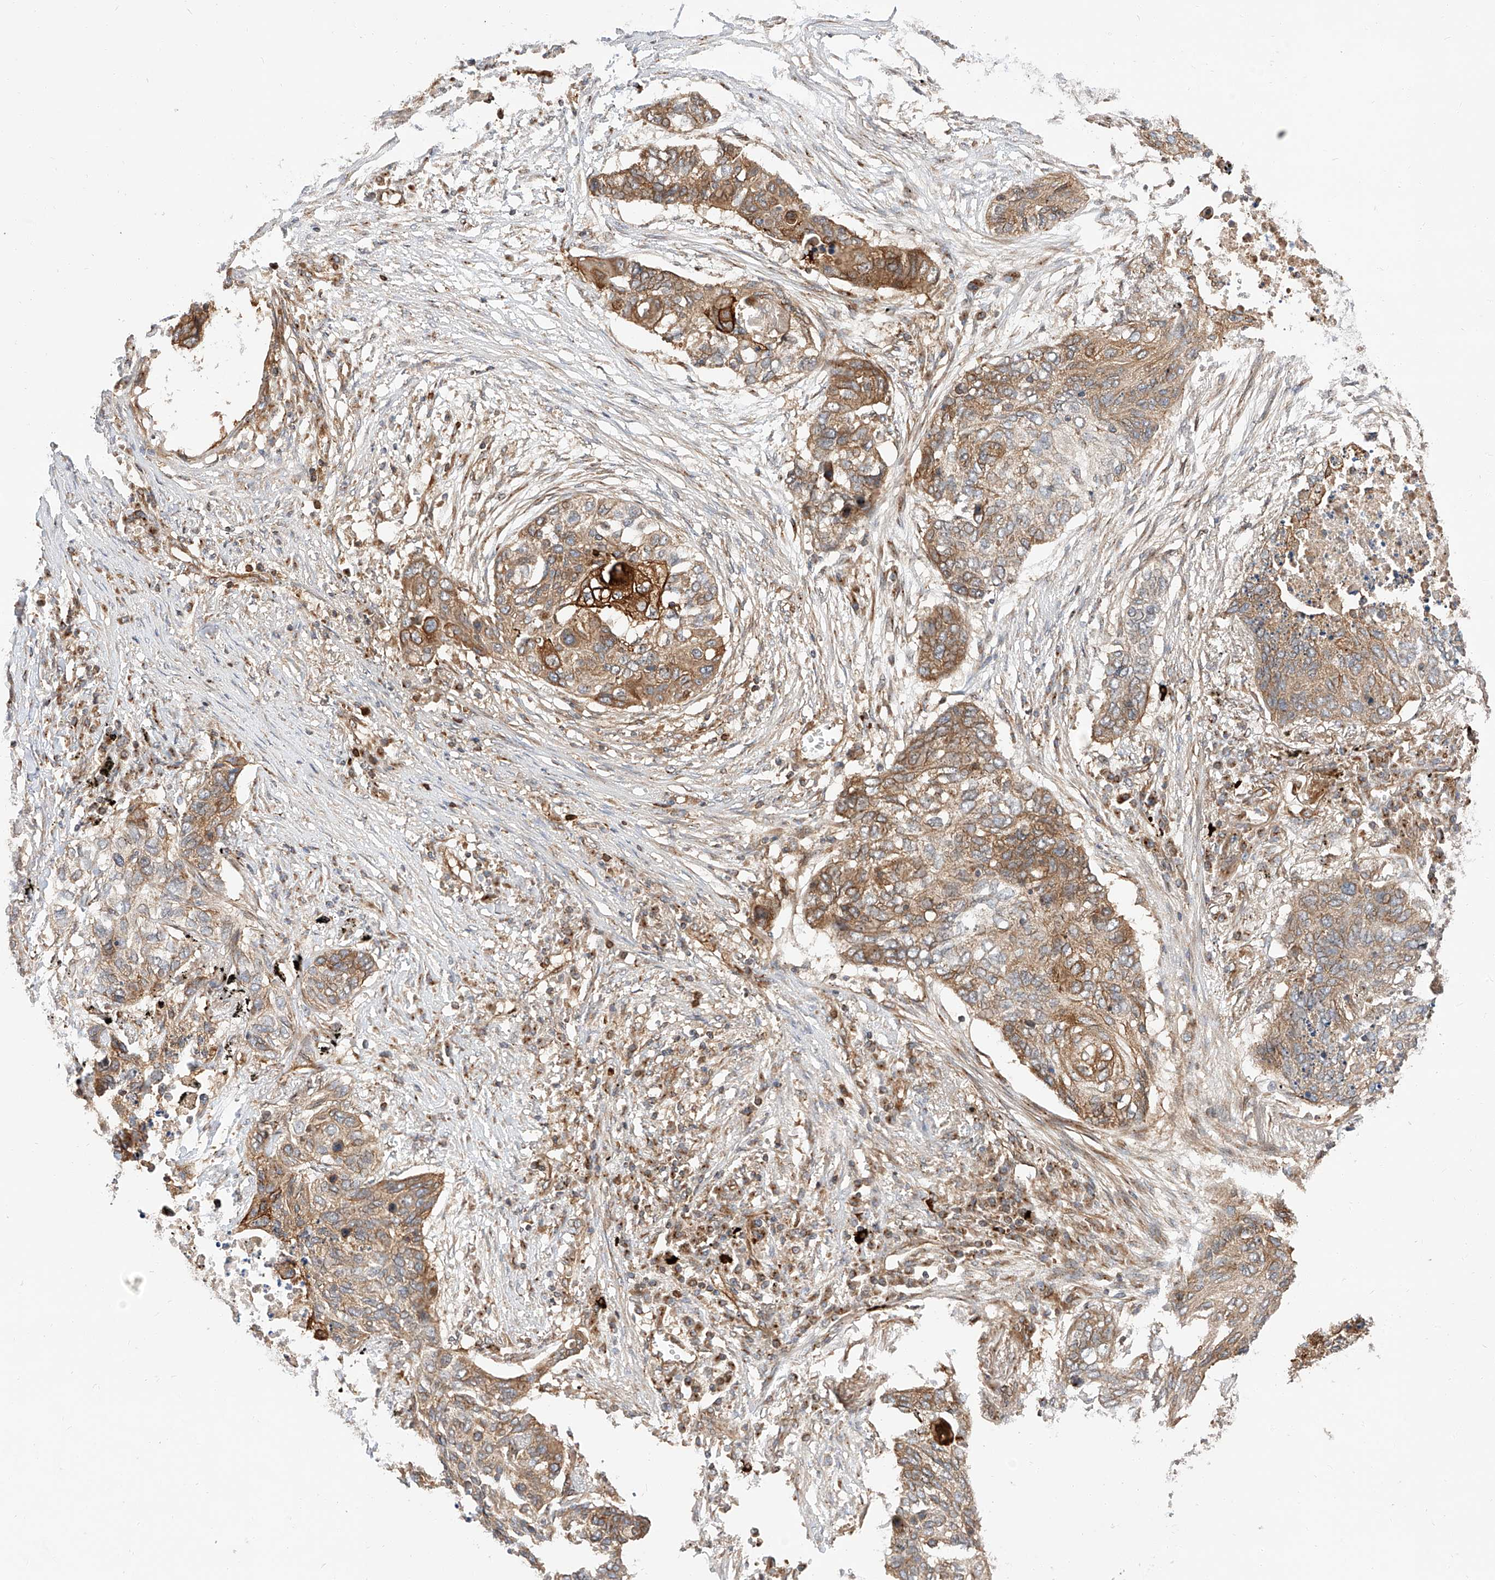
{"staining": {"intensity": "moderate", "quantity": ">75%", "location": "cytoplasmic/membranous"}, "tissue": "lung cancer", "cell_type": "Tumor cells", "image_type": "cancer", "snomed": [{"axis": "morphology", "description": "Squamous cell carcinoma, NOS"}, {"axis": "topography", "description": "Lung"}], "caption": "The histopathology image demonstrates immunohistochemical staining of lung cancer. There is moderate cytoplasmic/membranous positivity is identified in approximately >75% of tumor cells.", "gene": "ISCA2", "patient": {"sex": "female", "age": 63}}